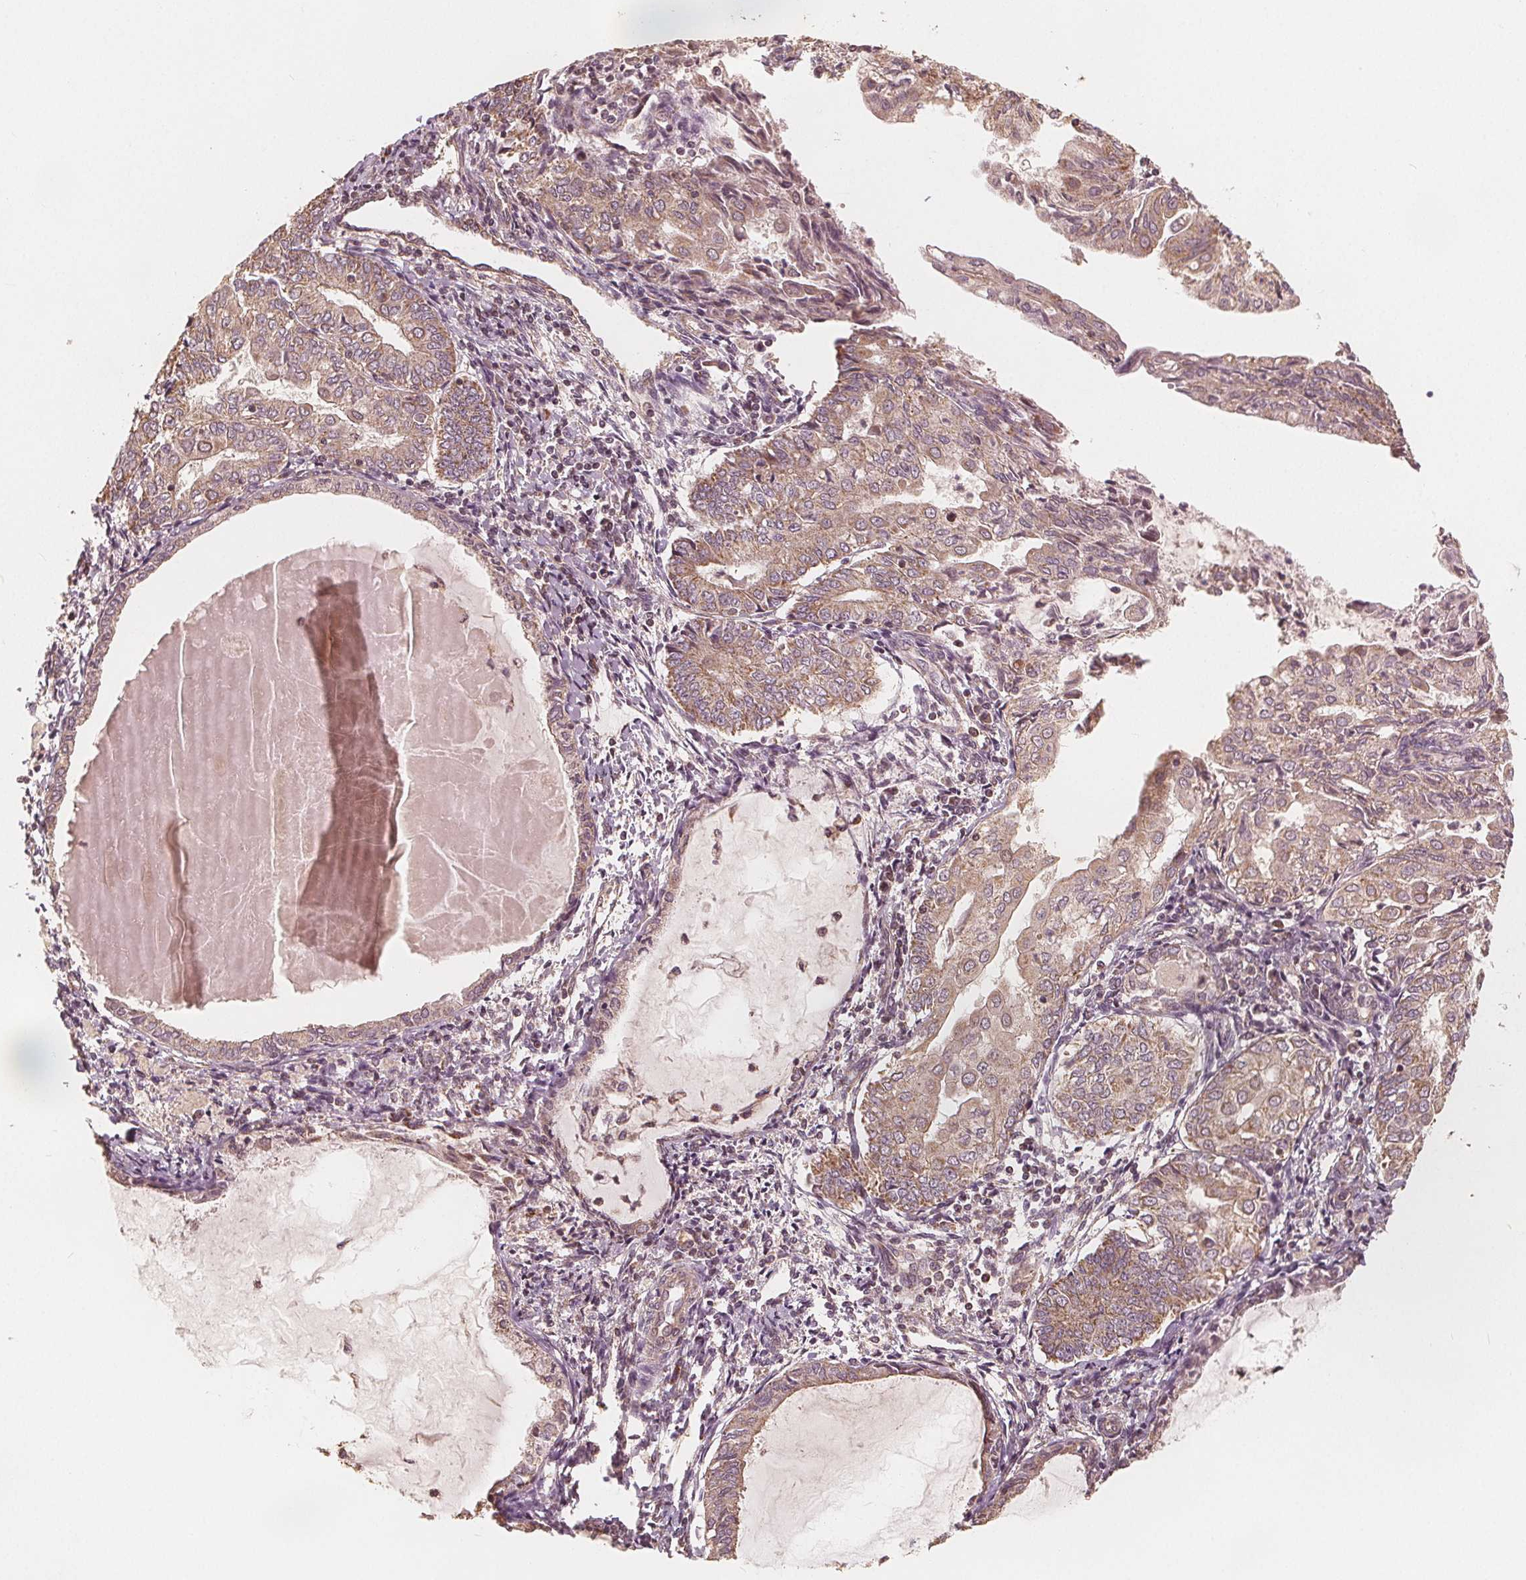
{"staining": {"intensity": "weak", "quantity": ">75%", "location": "cytoplasmic/membranous"}, "tissue": "endometrial cancer", "cell_type": "Tumor cells", "image_type": "cancer", "snomed": [{"axis": "morphology", "description": "Adenocarcinoma, NOS"}, {"axis": "topography", "description": "Endometrium"}], "caption": "Protein staining by immunohistochemistry shows weak cytoplasmic/membranous expression in approximately >75% of tumor cells in endometrial adenocarcinoma. Nuclei are stained in blue.", "gene": "PEX26", "patient": {"sex": "female", "age": 68}}